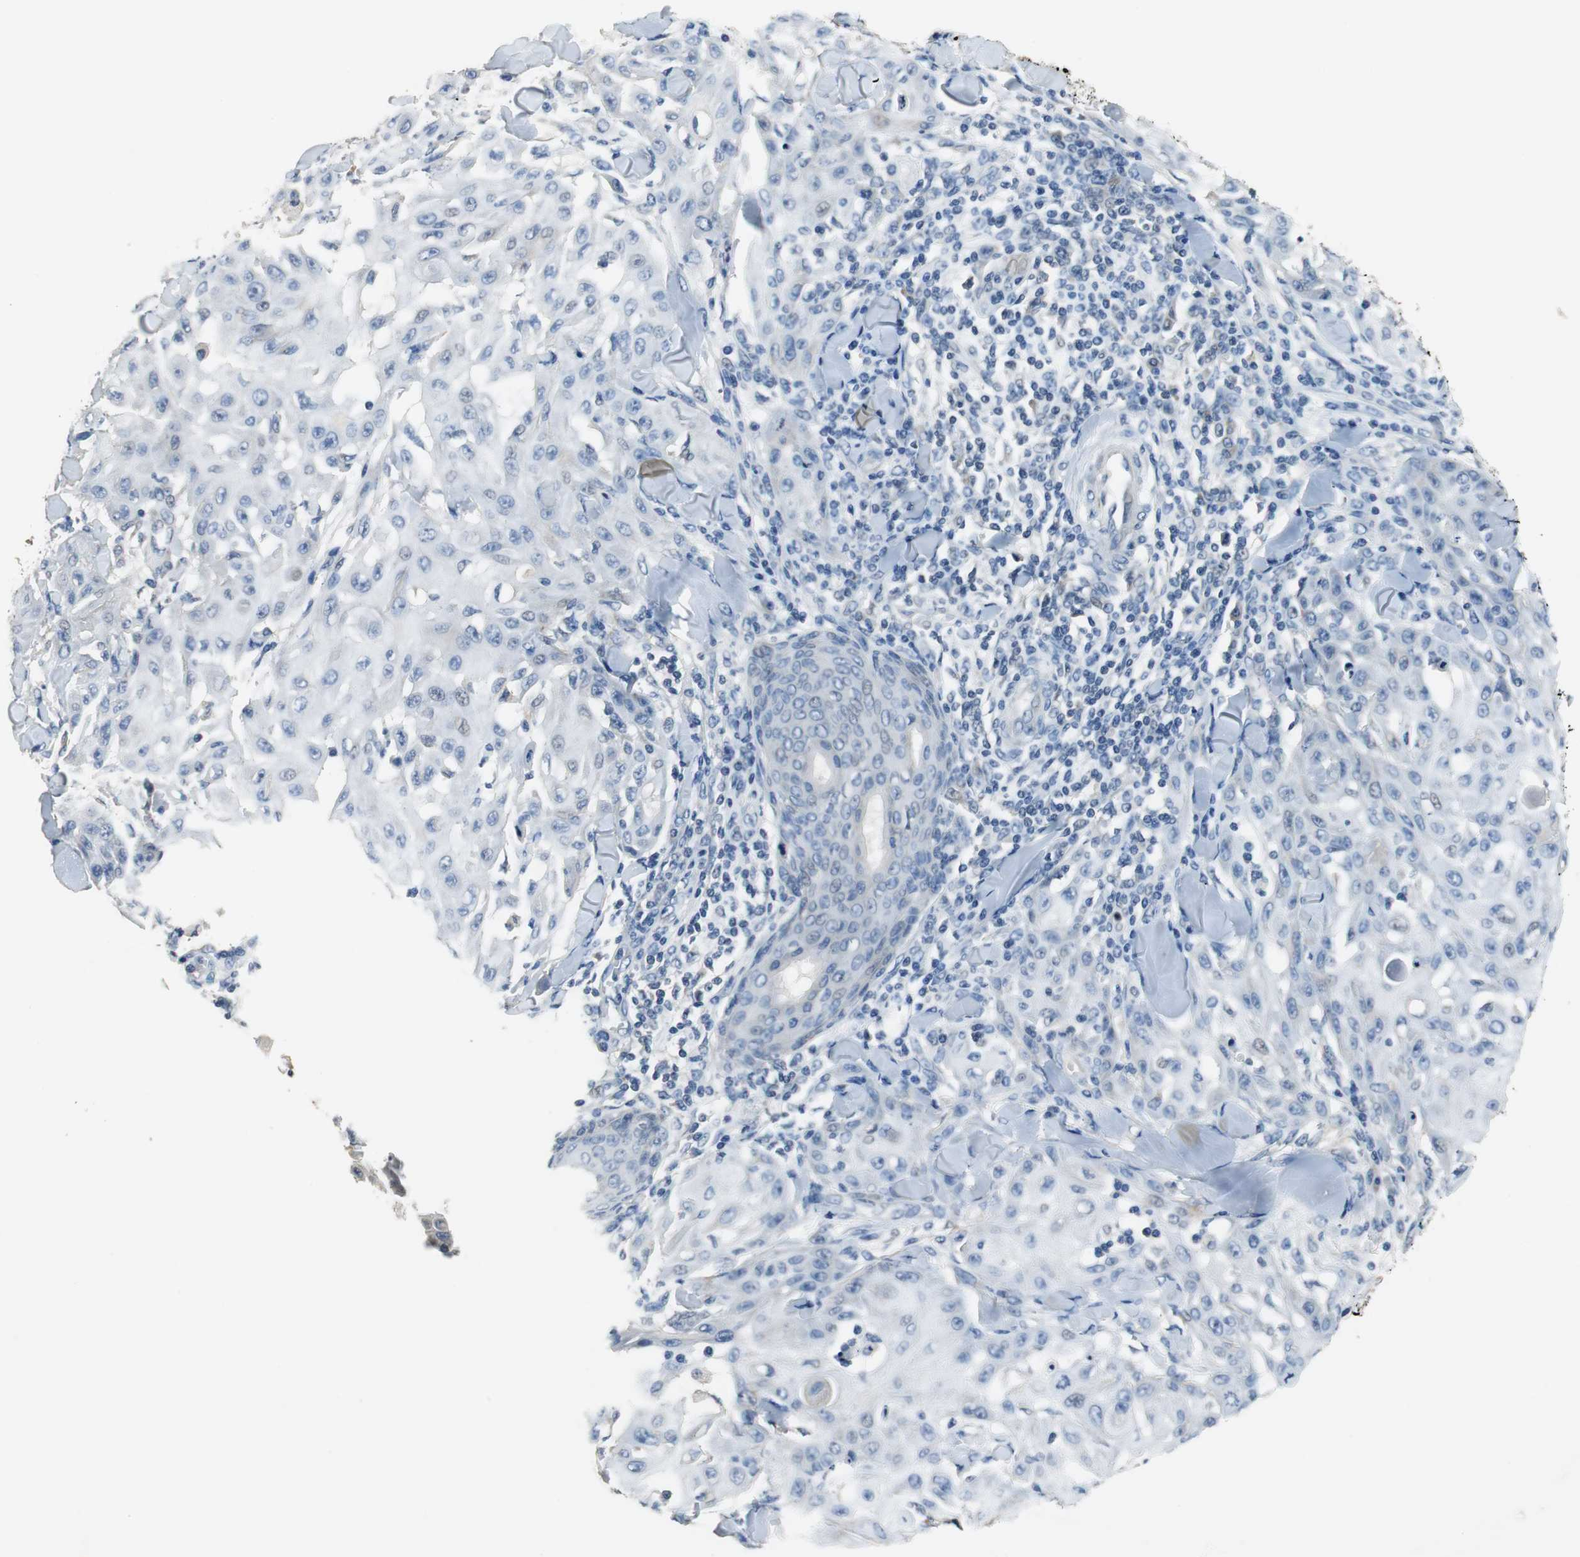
{"staining": {"intensity": "negative", "quantity": "none", "location": "none"}, "tissue": "skin cancer", "cell_type": "Tumor cells", "image_type": "cancer", "snomed": [{"axis": "morphology", "description": "Squamous cell carcinoma, NOS"}, {"axis": "topography", "description": "Skin"}], "caption": "Tumor cells show no significant protein staining in squamous cell carcinoma (skin).", "gene": "MTIF2", "patient": {"sex": "male", "age": 24}}